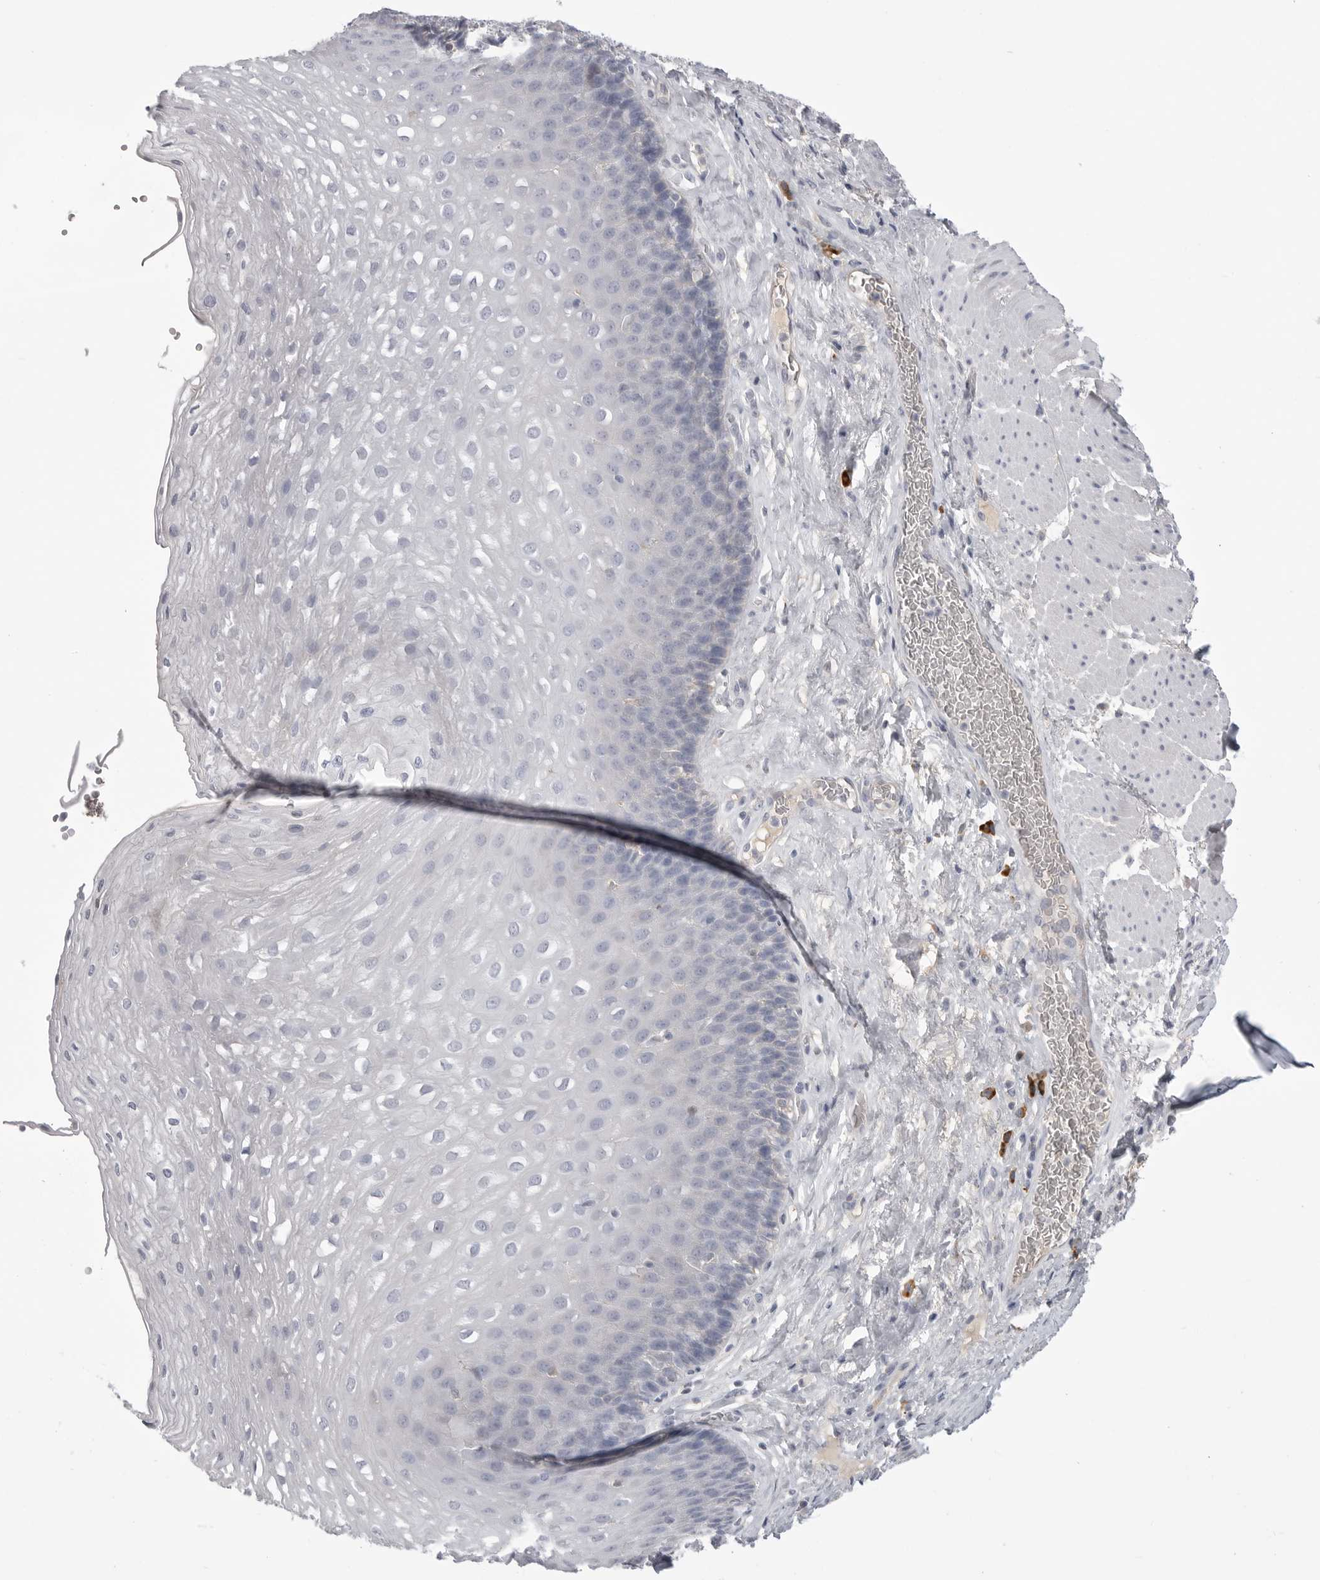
{"staining": {"intensity": "negative", "quantity": "none", "location": "none"}, "tissue": "esophagus", "cell_type": "Squamous epithelial cells", "image_type": "normal", "snomed": [{"axis": "morphology", "description": "Normal tissue, NOS"}, {"axis": "topography", "description": "Esophagus"}], "caption": "The immunohistochemistry (IHC) image has no significant staining in squamous epithelial cells of esophagus. (DAB immunohistochemistry (IHC), high magnification).", "gene": "FKBP2", "patient": {"sex": "female", "age": 66}}